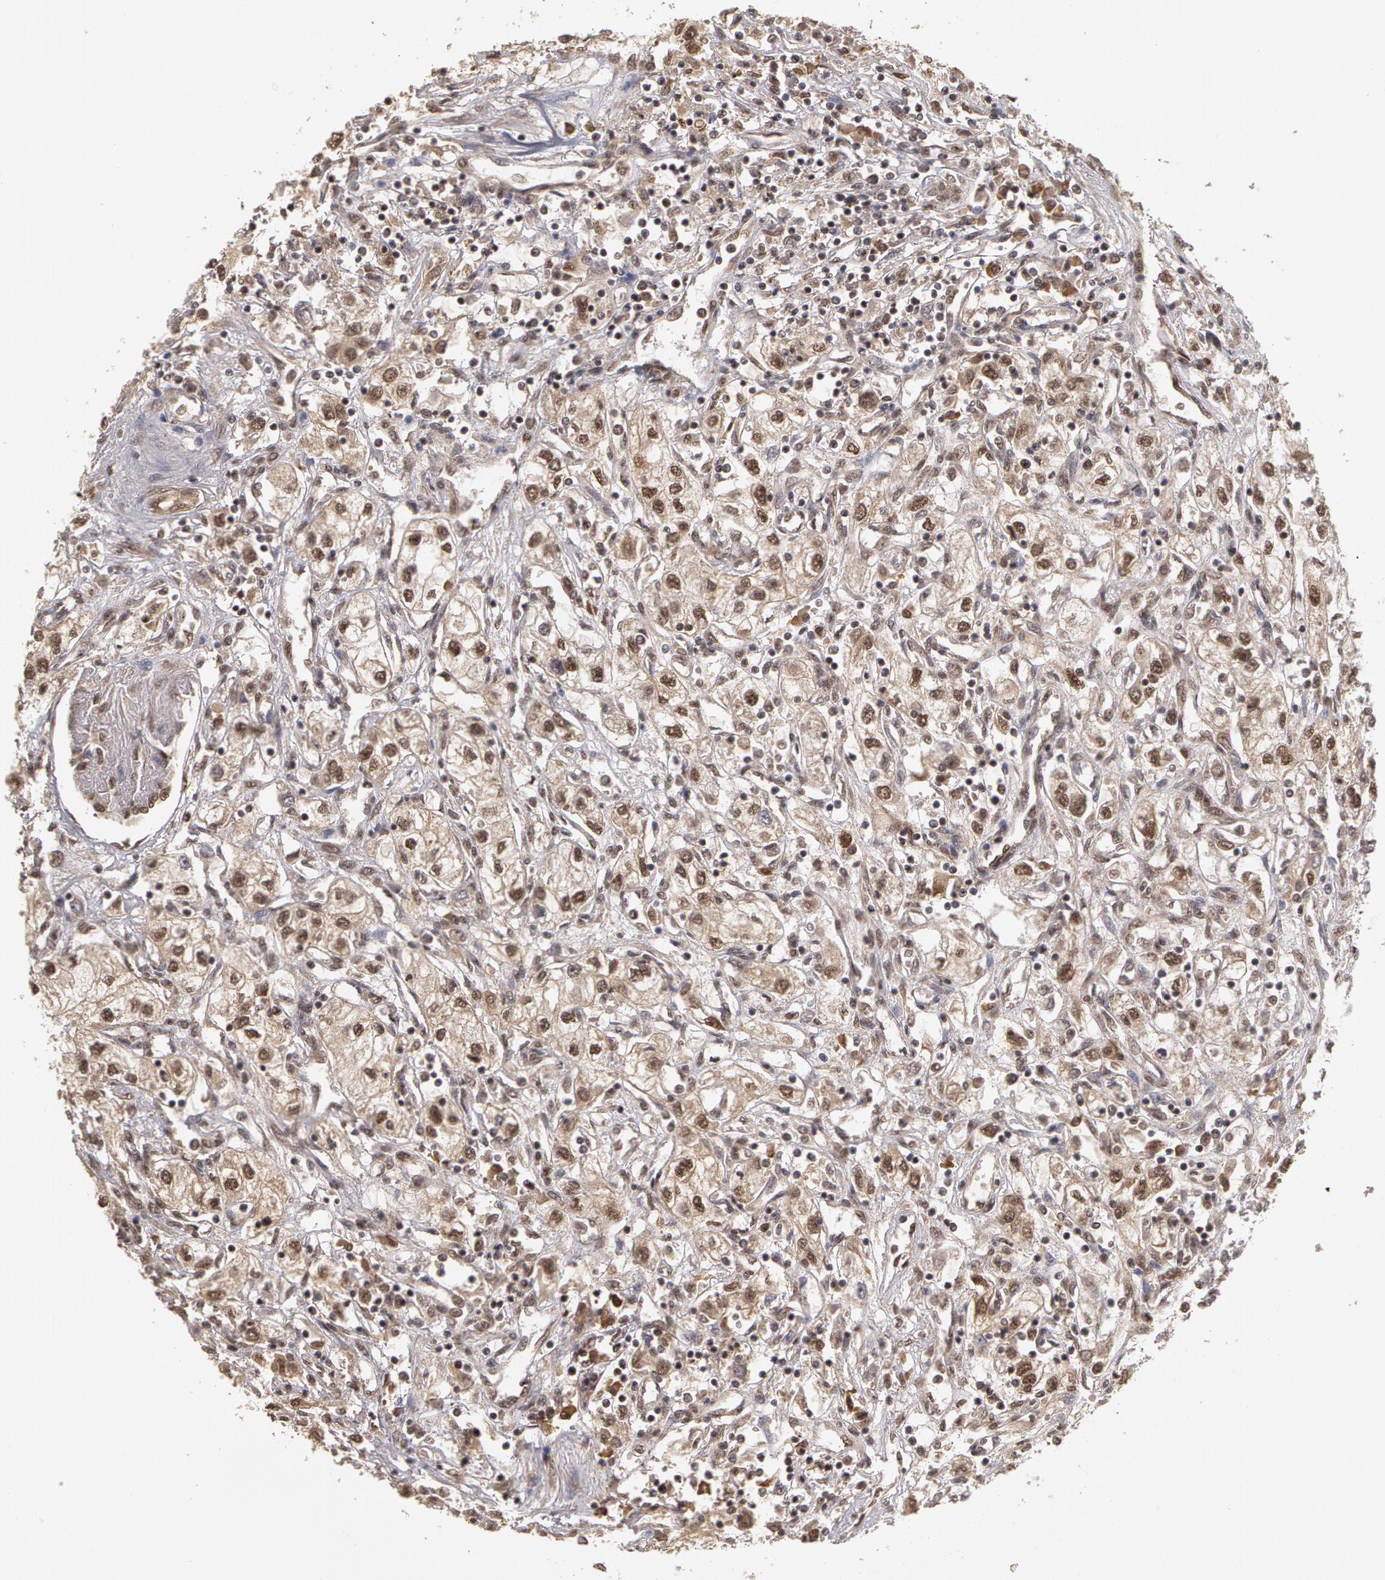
{"staining": {"intensity": "moderate", "quantity": "25%-75%", "location": "cytoplasmic/membranous,nuclear"}, "tissue": "renal cancer", "cell_type": "Tumor cells", "image_type": "cancer", "snomed": [{"axis": "morphology", "description": "Adenocarcinoma, NOS"}, {"axis": "topography", "description": "Kidney"}], "caption": "Human renal cancer stained with a brown dye displays moderate cytoplasmic/membranous and nuclear positive expression in about 25%-75% of tumor cells.", "gene": "GLIS1", "patient": {"sex": "male", "age": 57}}